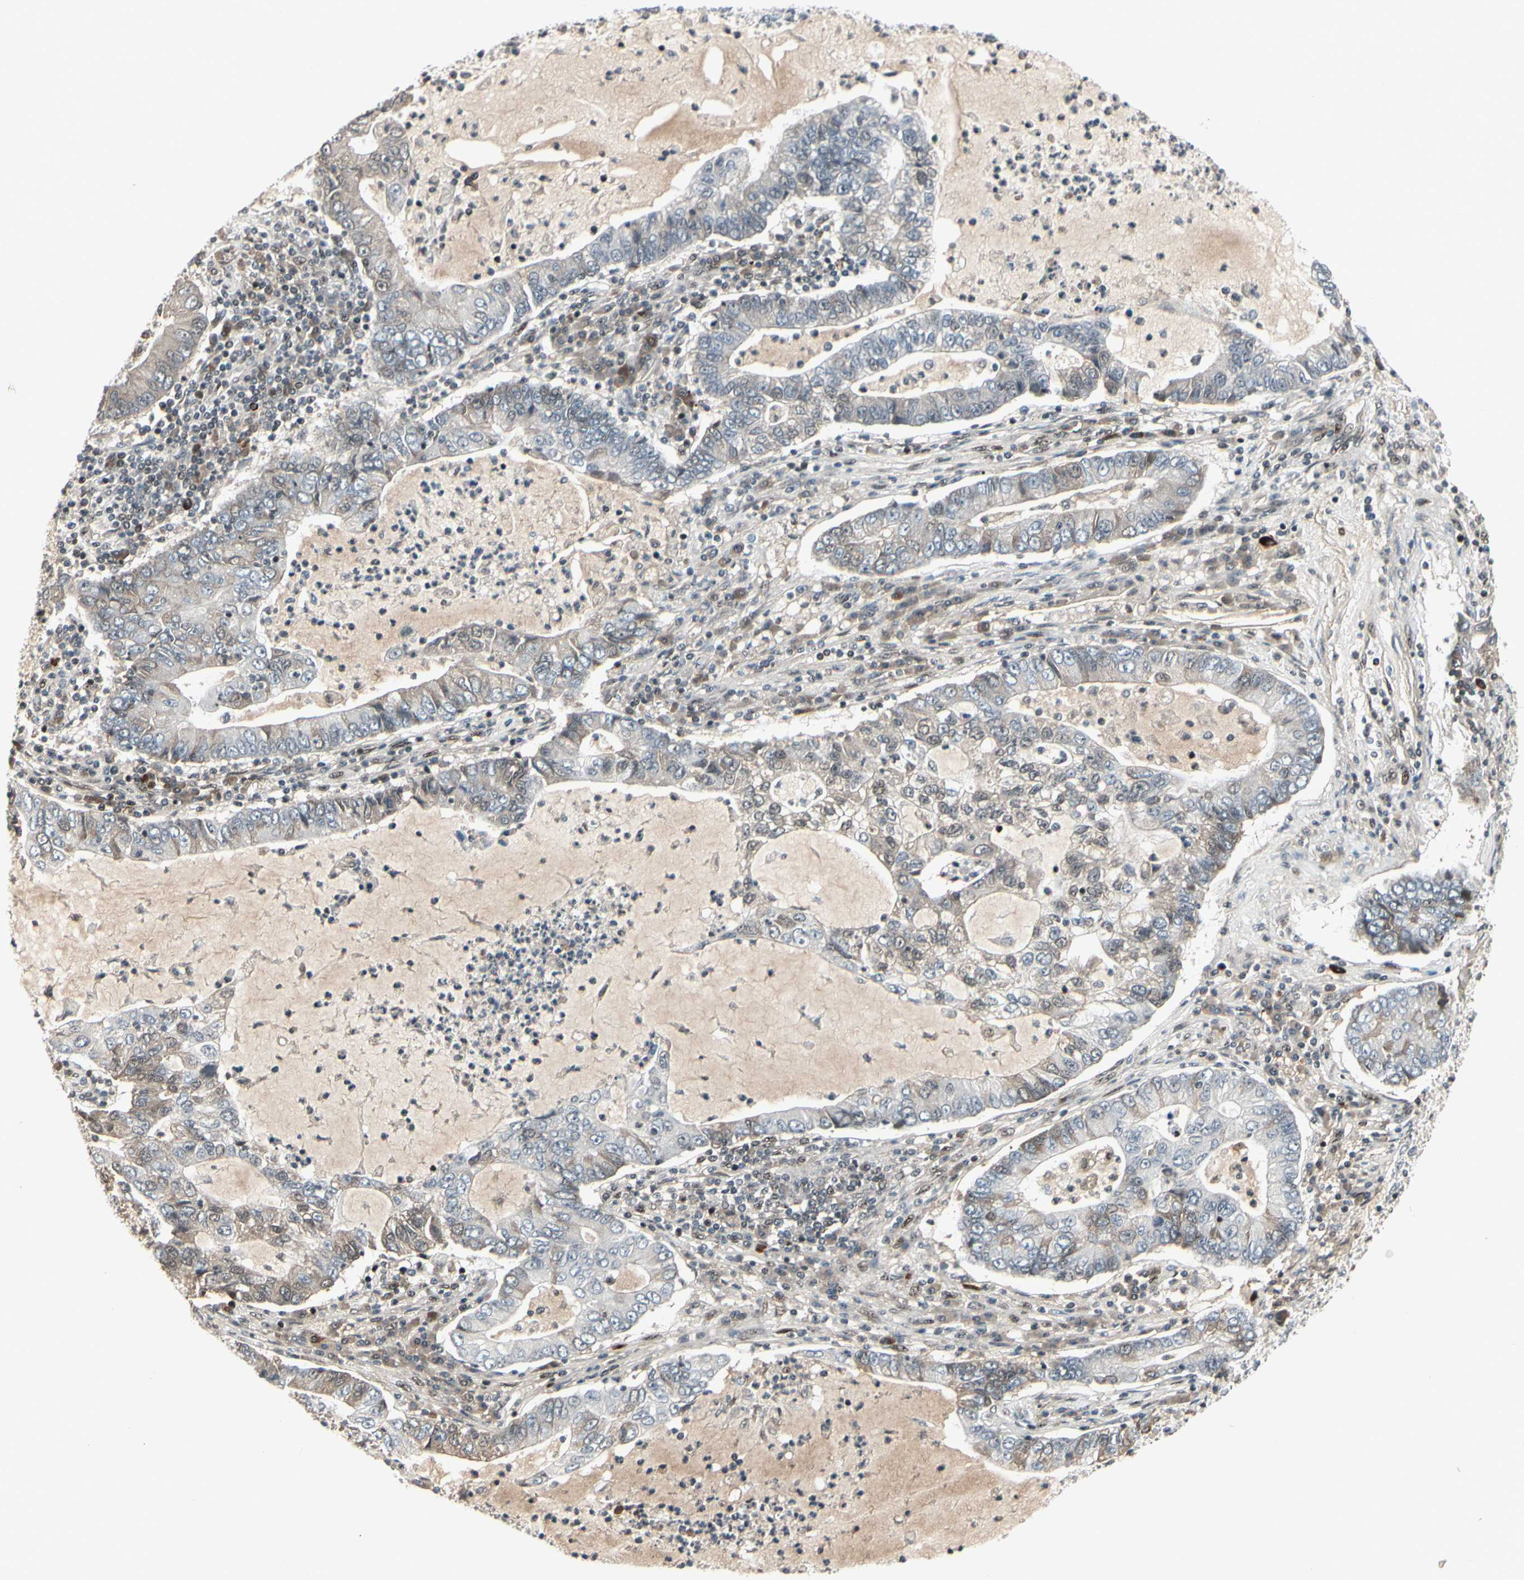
{"staining": {"intensity": "weak", "quantity": "<25%", "location": "cytoplasmic/membranous"}, "tissue": "lung cancer", "cell_type": "Tumor cells", "image_type": "cancer", "snomed": [{"axis": "morphology", "description": "Adenocarcinoma, NOS"}, {"axis": "topography", "description": "Lung"}], "caption": "Tumor cells show no significant protein positivity in lung cancer (adenocarcinoma). Brightfield microscopy of immunohistochemistry (IHC) stained with DAB (brown) and hematoxylin (blue), captured at high magnification.", "gene": "FOXJ2", "patient": {"sex": "female", "age": 51}}